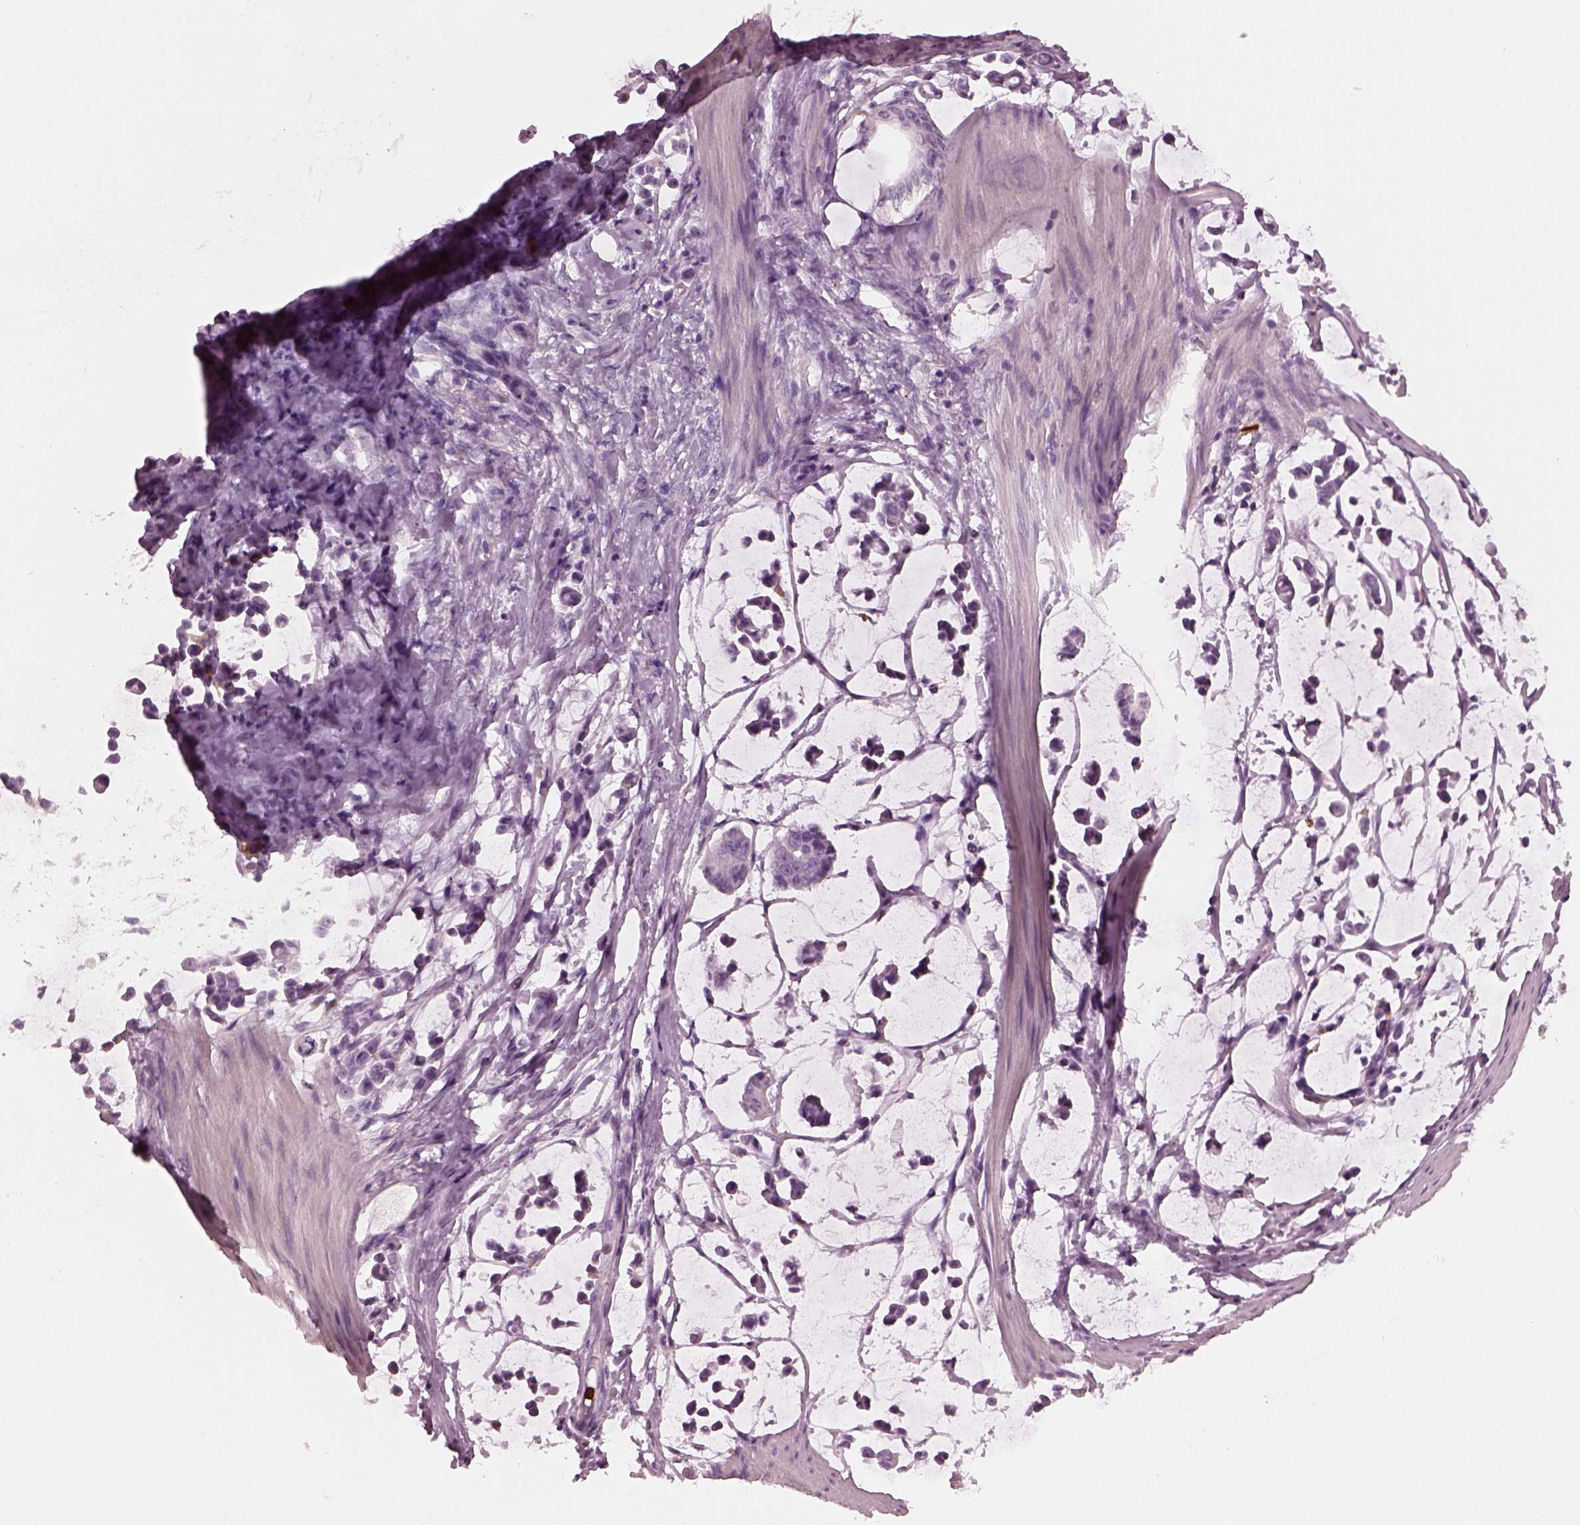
{"staining": {"intensity": "negative", "quantity": "none", "location": "none"}, "tissue": "stomach cancer", "cell_type": "Tumor cells", "image_type": "cancer", "snomed": [{"axis": "morphology", "description": "Adenocarcinoma, NOS"}, {"axis": "topography", "description": "Stomach"}], "caption": "This is an immunohistochemistry (IHC) image of adenocarcinoma (stomach). There is no positivity in tumor cells.", "gene": "SLAMF8", "patient": {"sex": "male", "age": 82}}